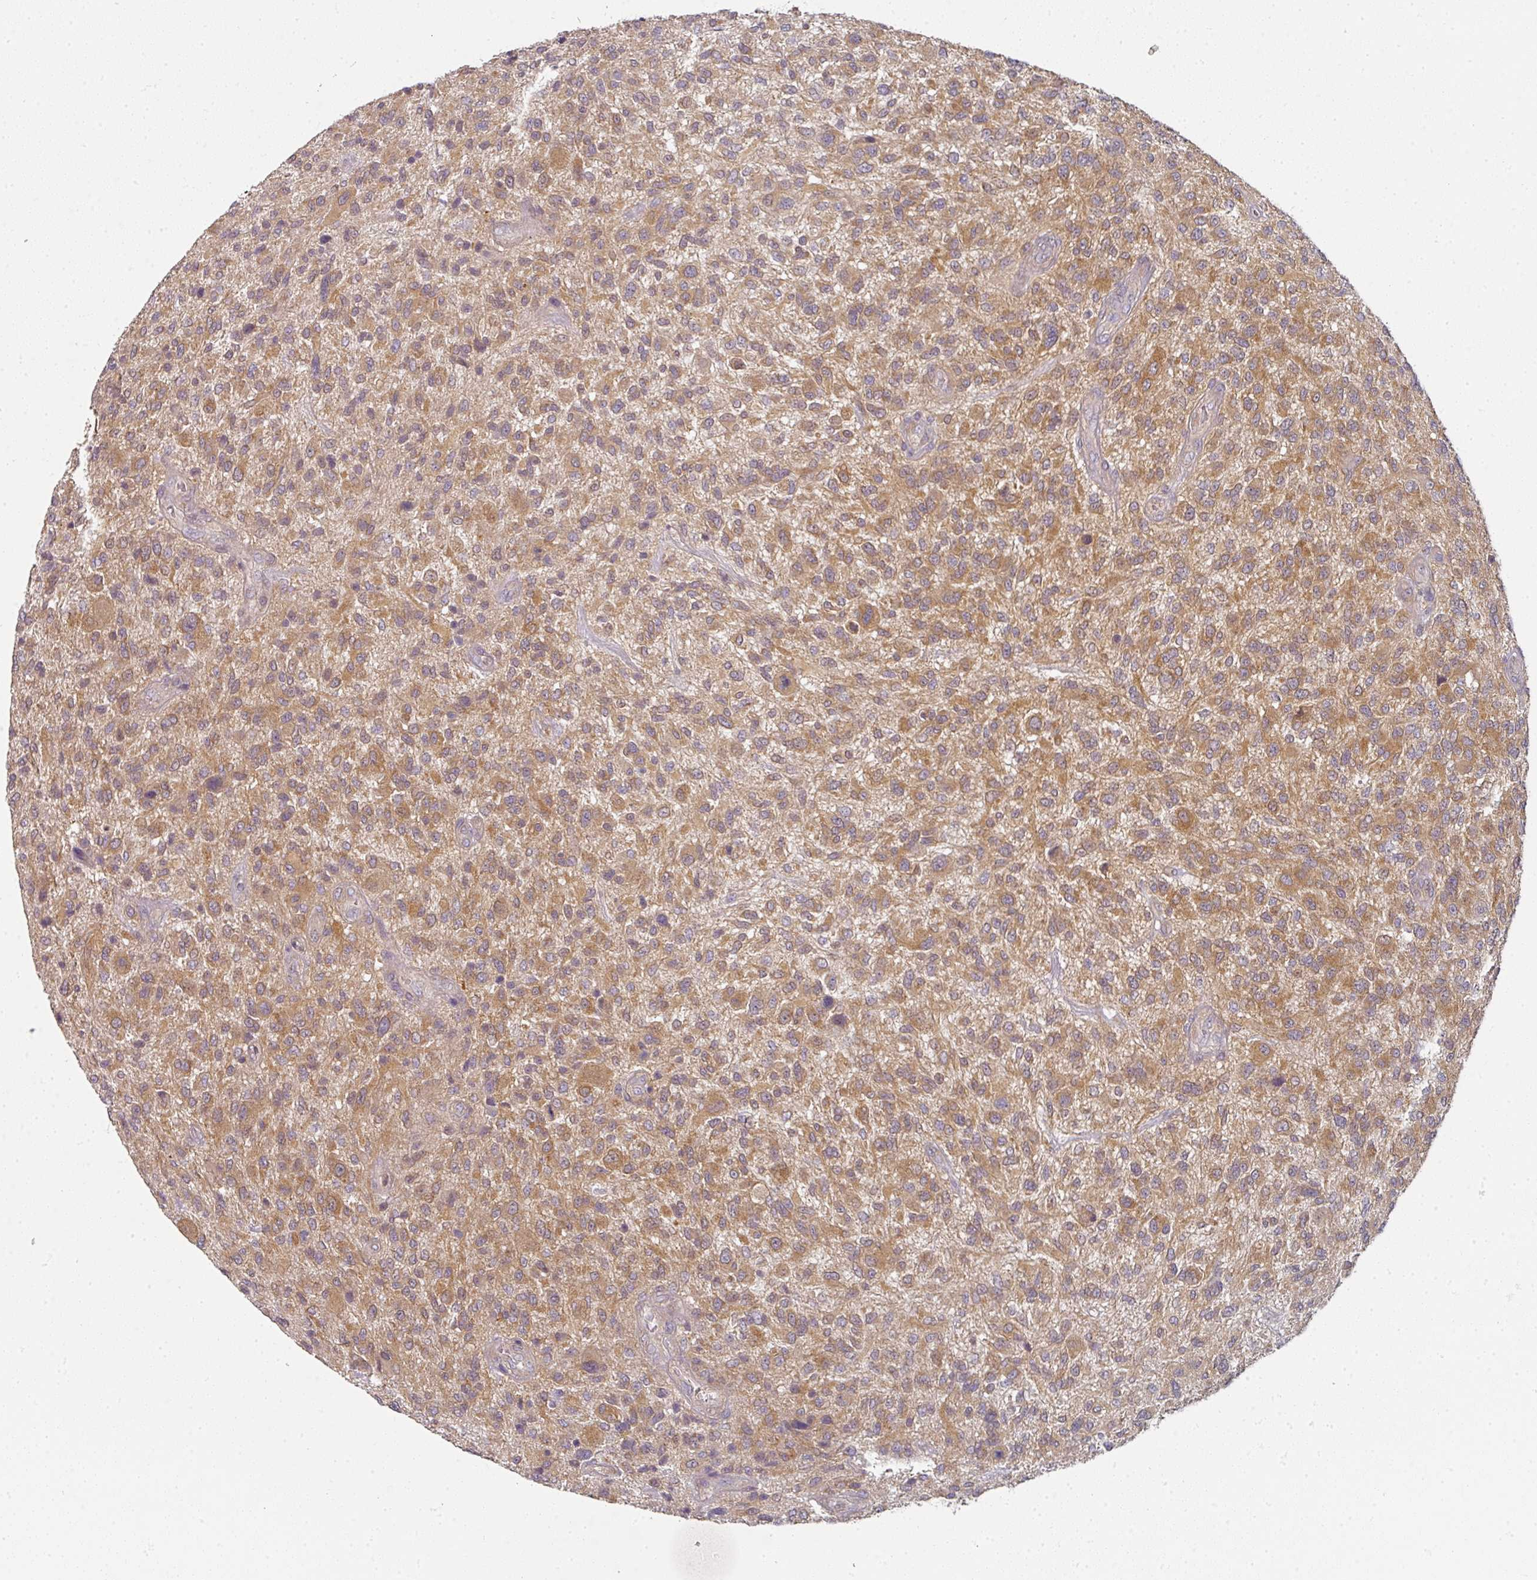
{"staining": {"intensity": "moderate", "quantity": ">75%", "location": "cytoplasmic/membranous"}, "tissue": "glioma", "cell_type": "Tumor cells", "image_type": "cancer", "snomed": [{"axis": "morphology", "description": "Glioma, malignant, High grade"}, {"axis": "topography", "description": "Brain"}], "caption": "Brown immunohistochemical staining in malignant glioma (high-grade) demonstrates moderate cytoplasmic/membranous expression in approximately >75% of tumor cells.", "gene": "MAP2K2", "patient": {"sex": "male", "age": 47}}